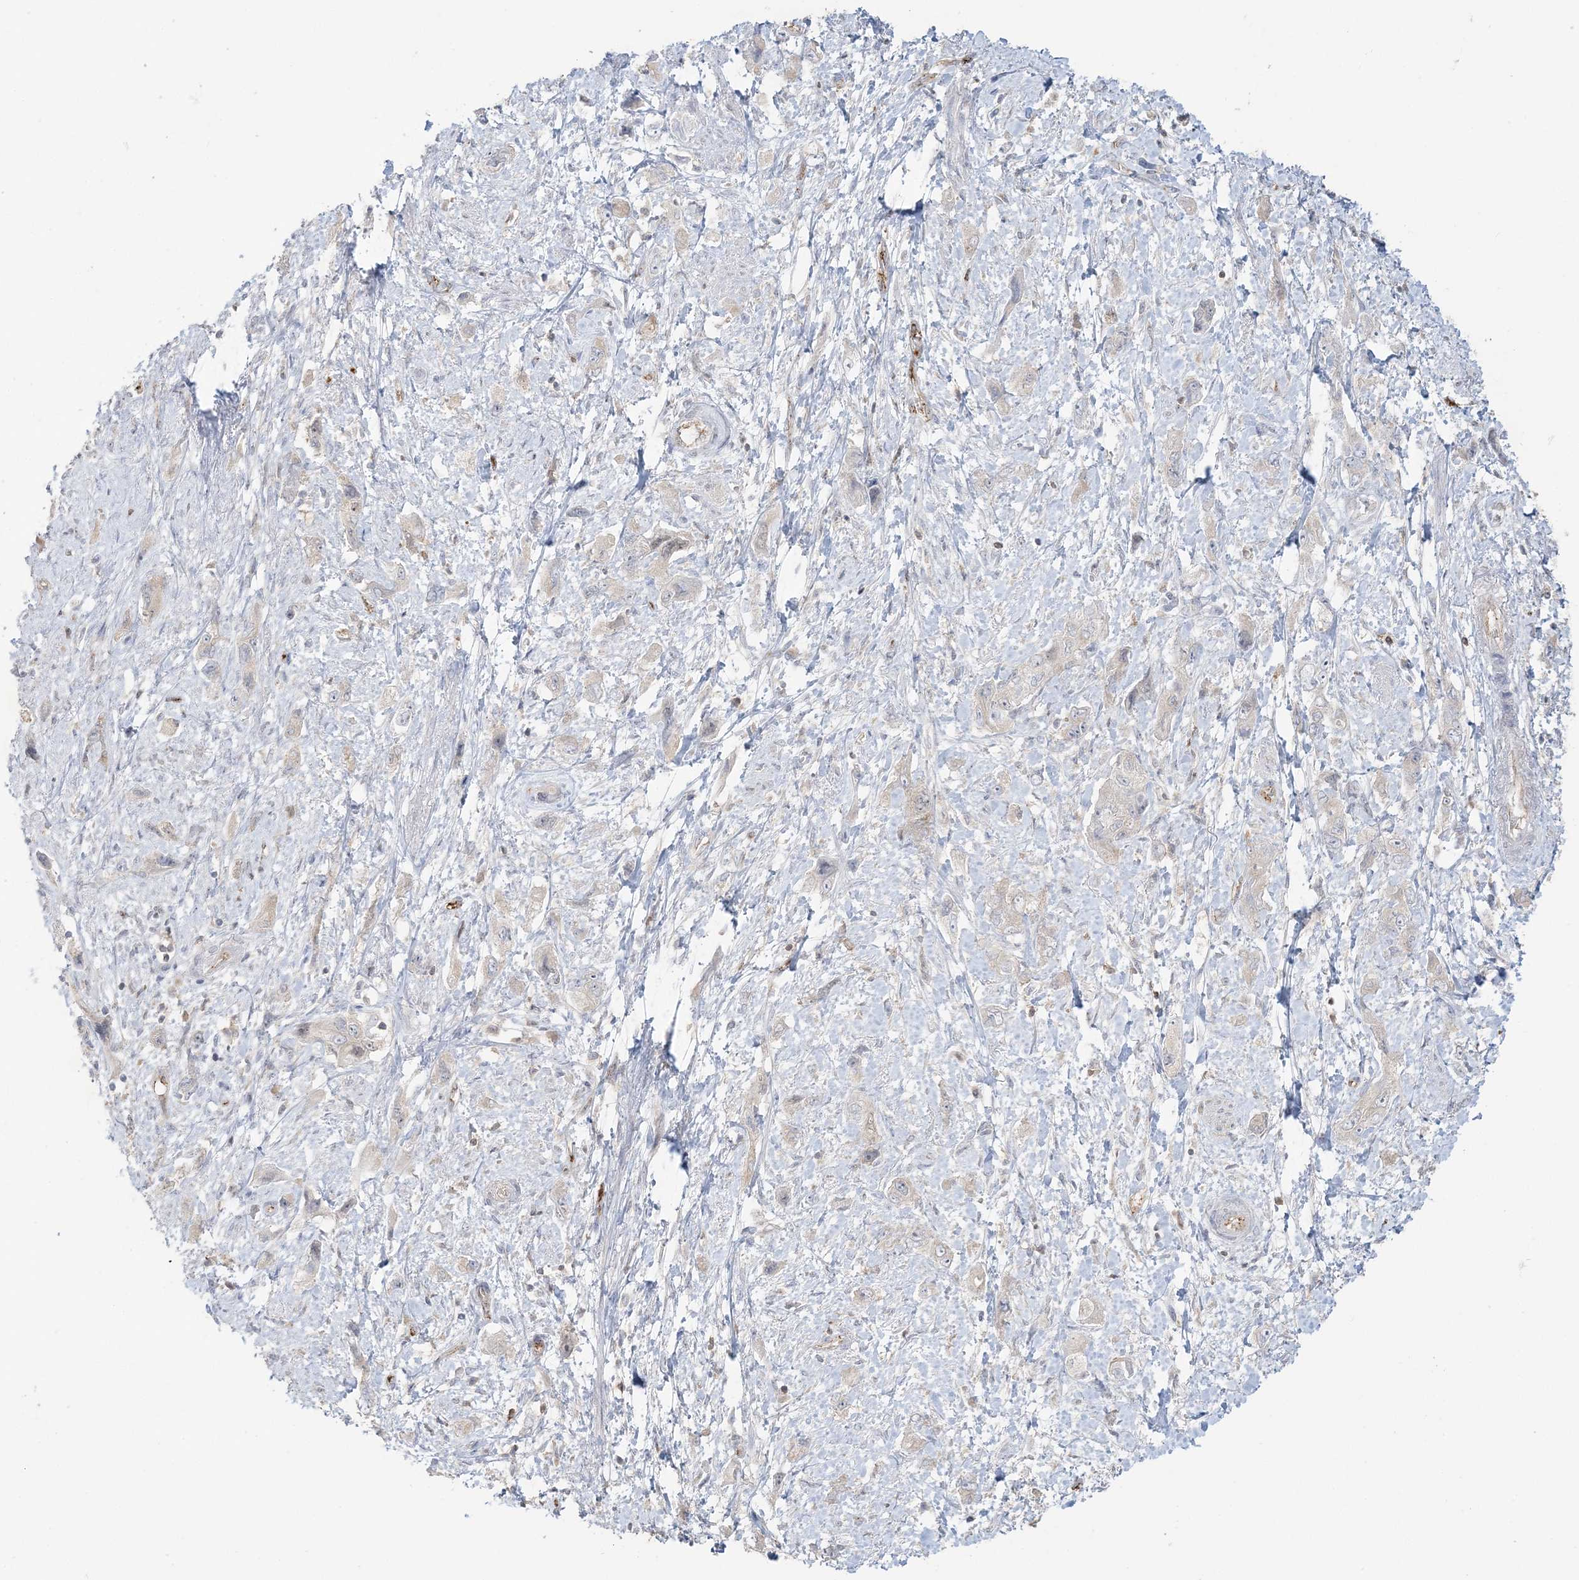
{"staining": {"intensity": "negative", "quantity": "none", "location": "none"}, "tissue": "pancreatic cancer", "cell_type": "Tumor cells", "image_type": "cancer", "snomed": [{"axis": "morphology", "description": "Adenocarcinoma, NOS"}, {"axis": "topography", "description": "Pancreas"}], "caption": "DAB immunohistochemical staining of pancreatic adenocarcinoma shows no significant staining in tumor cells. (Stains: DAB (3,3'-diaminobenzidine) immunohistochemistry (IHC) with hematoxylin counter stain, Microscopy: brightfield microscopy at high magnification).", "gene": "INPP1", "patient": {"sex": "female", "age": 73}}